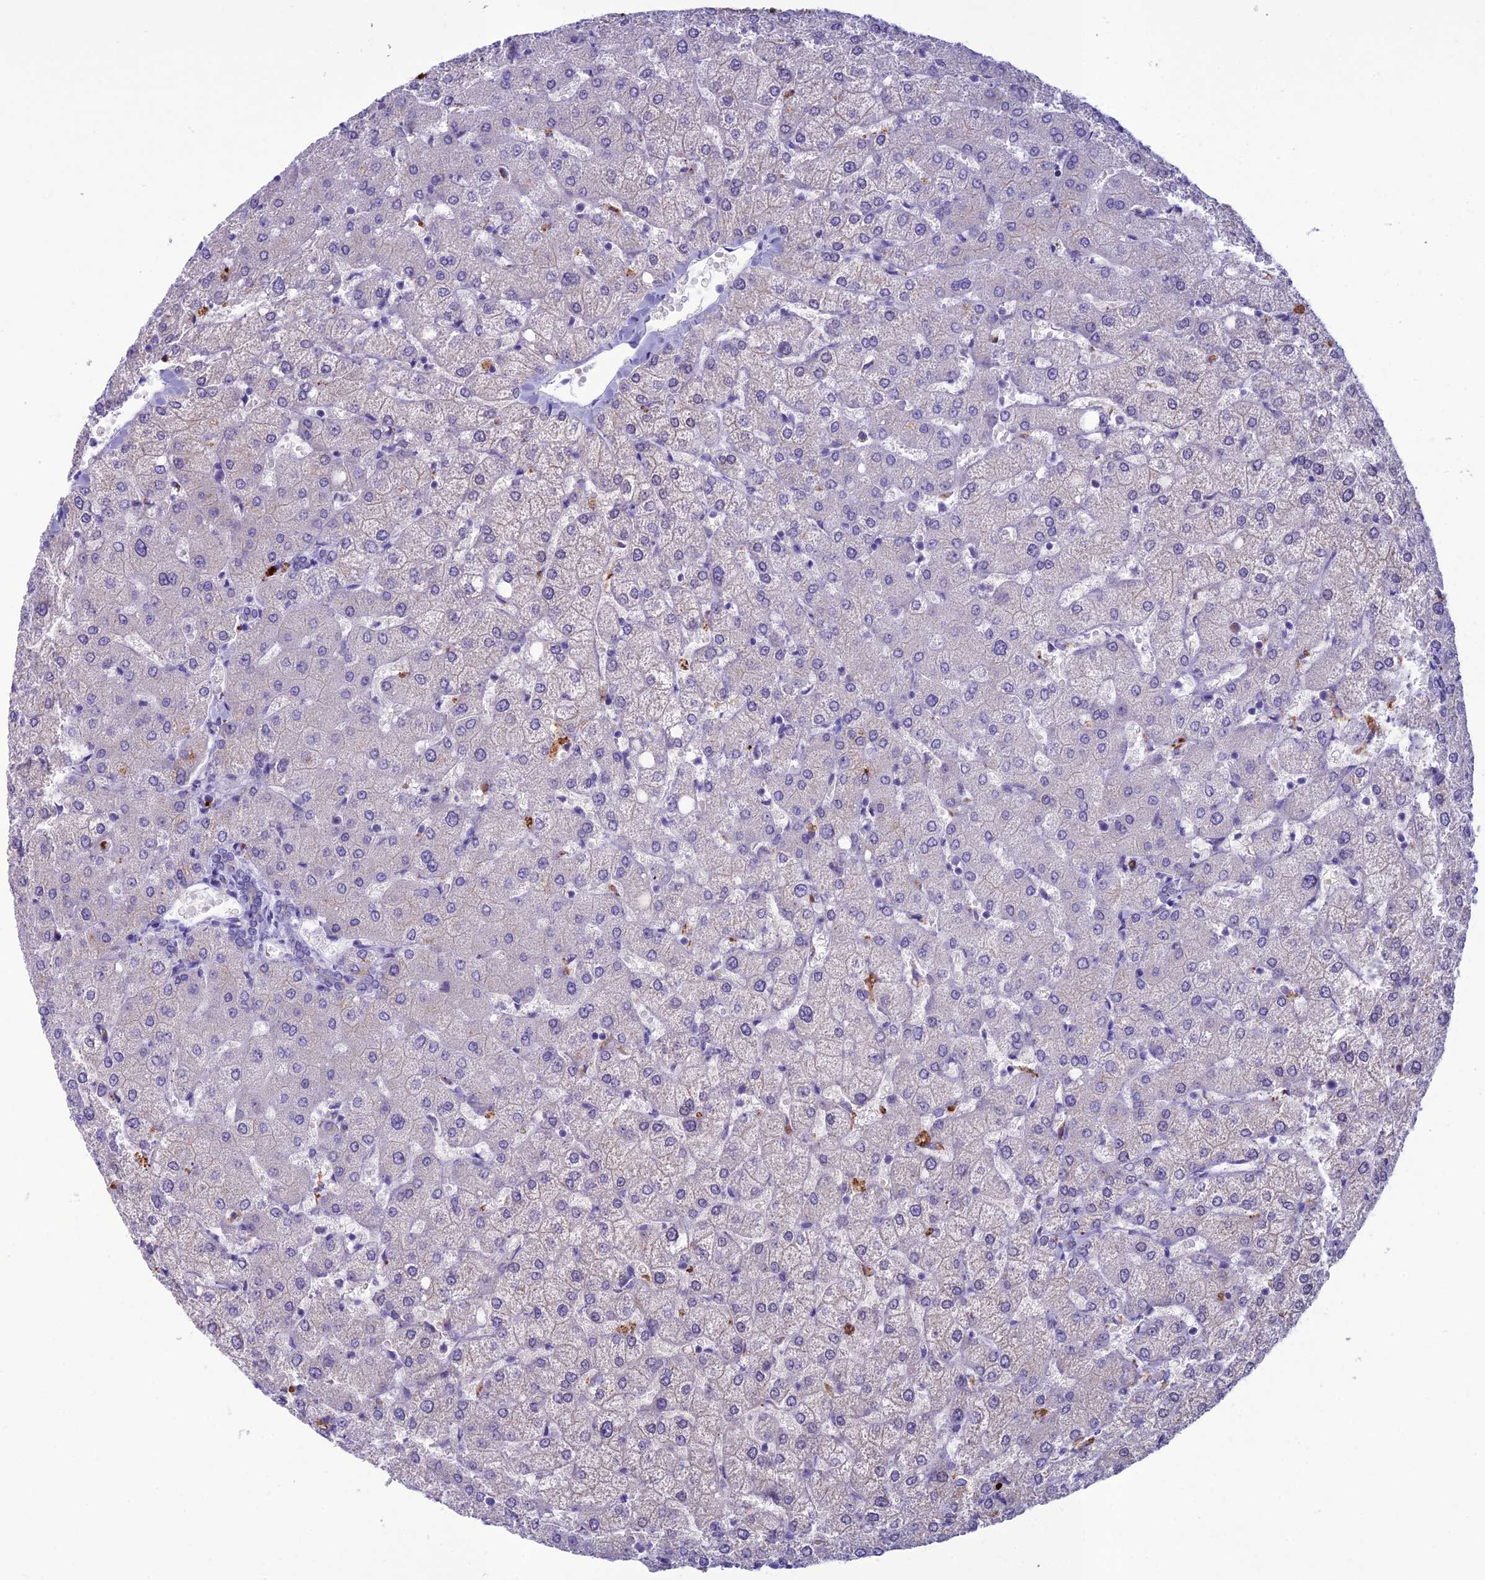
{"staining": {"intensity": "negative", "quantity": "none", "location": "none"}, "tissue": "liver", "cell_type": "Cholangiocytes", "image_type": "normal", "snomed": [{"axis": "morphology", "description": "Normal tissue, NOS"}, {"axis": "topography", "description": "Liver"}], "caption": "Cholangiocytes are negative for protein expression in benign human liver. Brightfield microscopy of immunohistochemistry (IHC) stained with DAB (brown) and hematoxylin (blue), captured at high magnification.", "gene": "IFT172", "patient": {"sex": "female", "age": 54}}